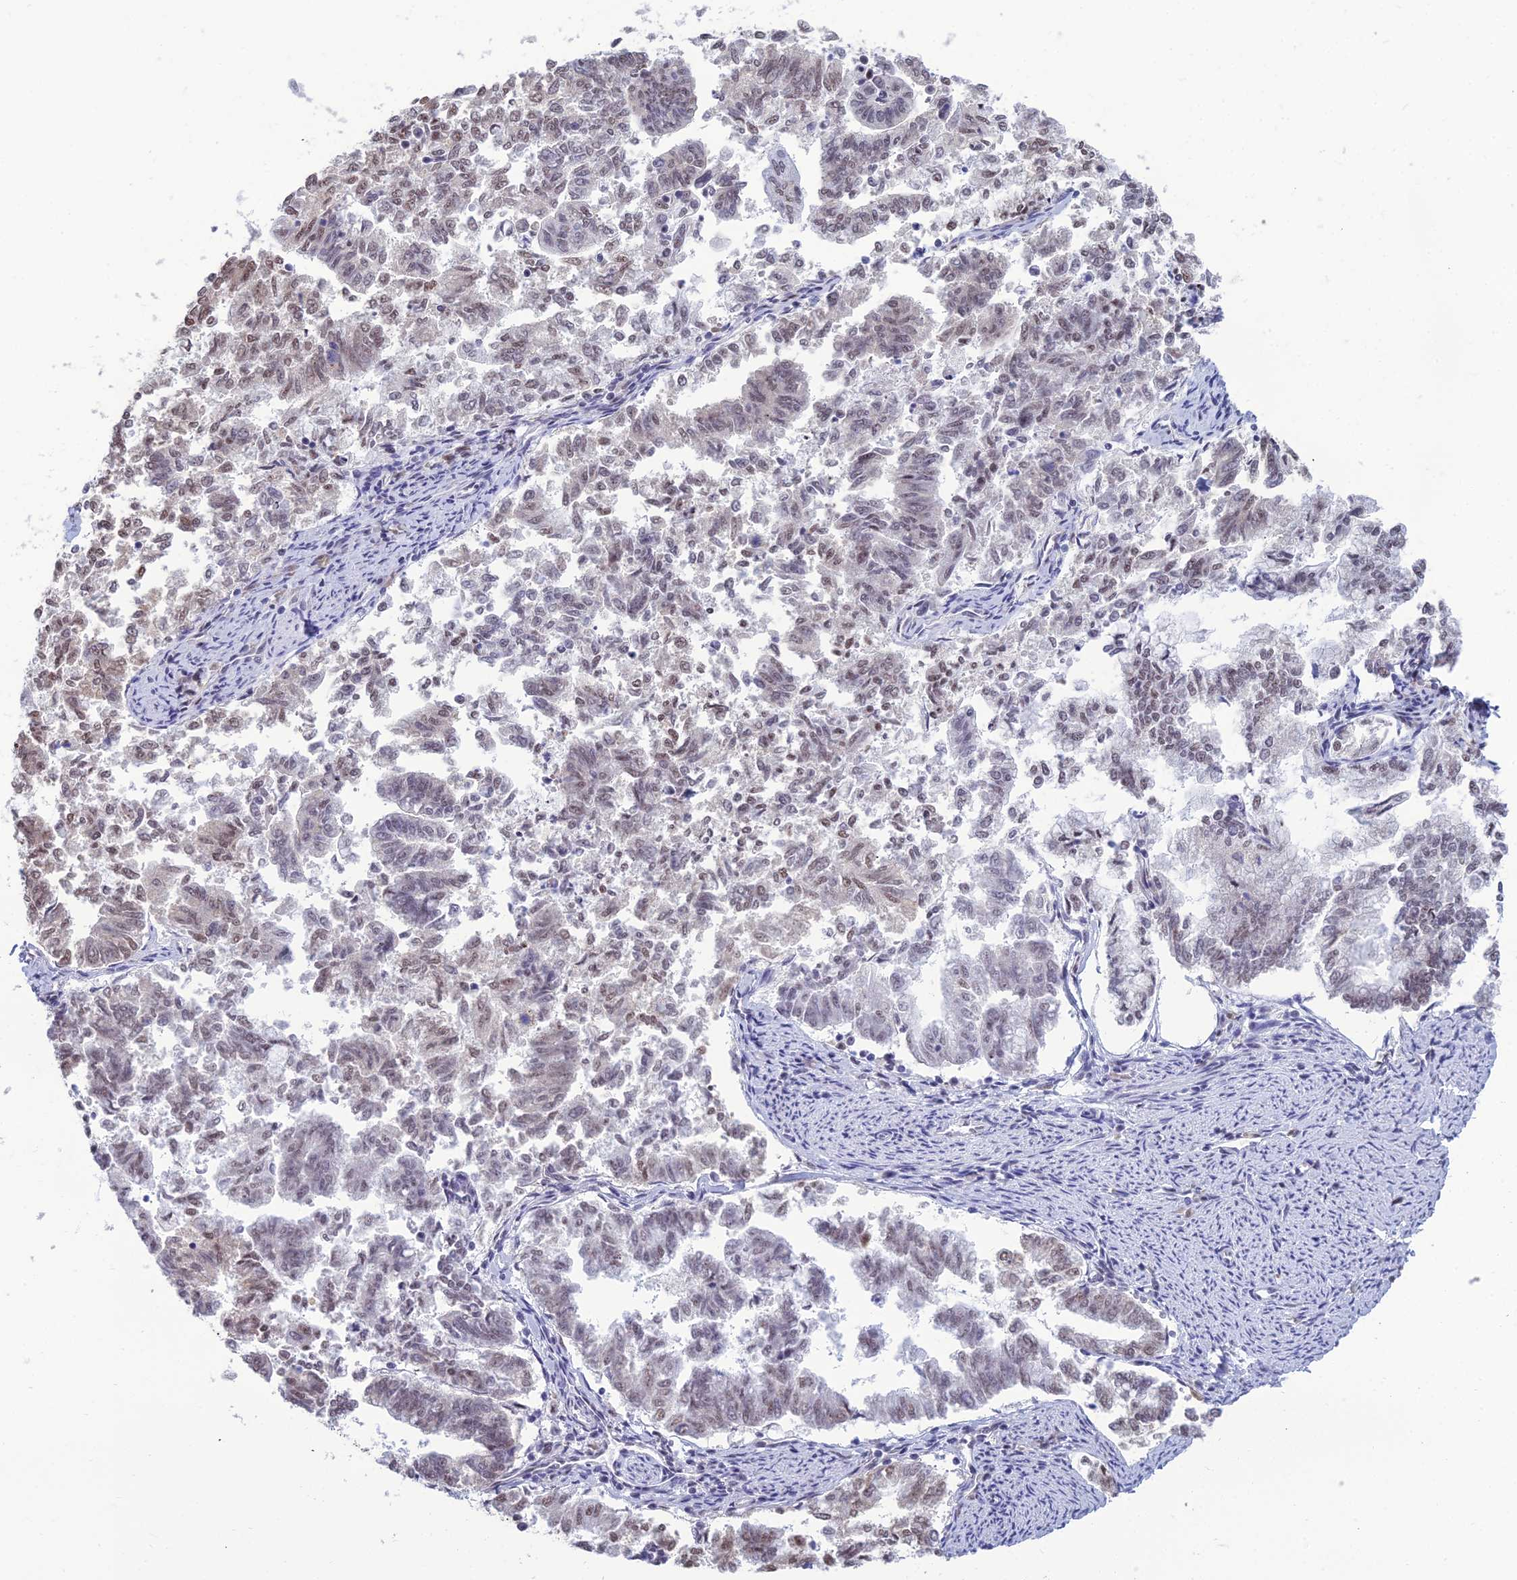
{"staining": {"intensity": "weak", "quantity": "25%-75%", "location": "nuclear"}, "tissue": "endometrial cancer", "cell_type": "Tumor cells", "image_type": "cancer", "snomed": [{"axis": "morphology", "description": "Adenocarcinoma, NOS"}, {"axis": "topography", "description": "Endometrium"}], "caption": "DAB (3,3'-diaminobenzidine) immunohistochemical staining of adenocarcinoma (endometrial) exhibits weak nuclear protein staining in about 25%-75% of tumor cells.", "gene": "SRSF7", "patient": {"sex": "female", "age": 79}}